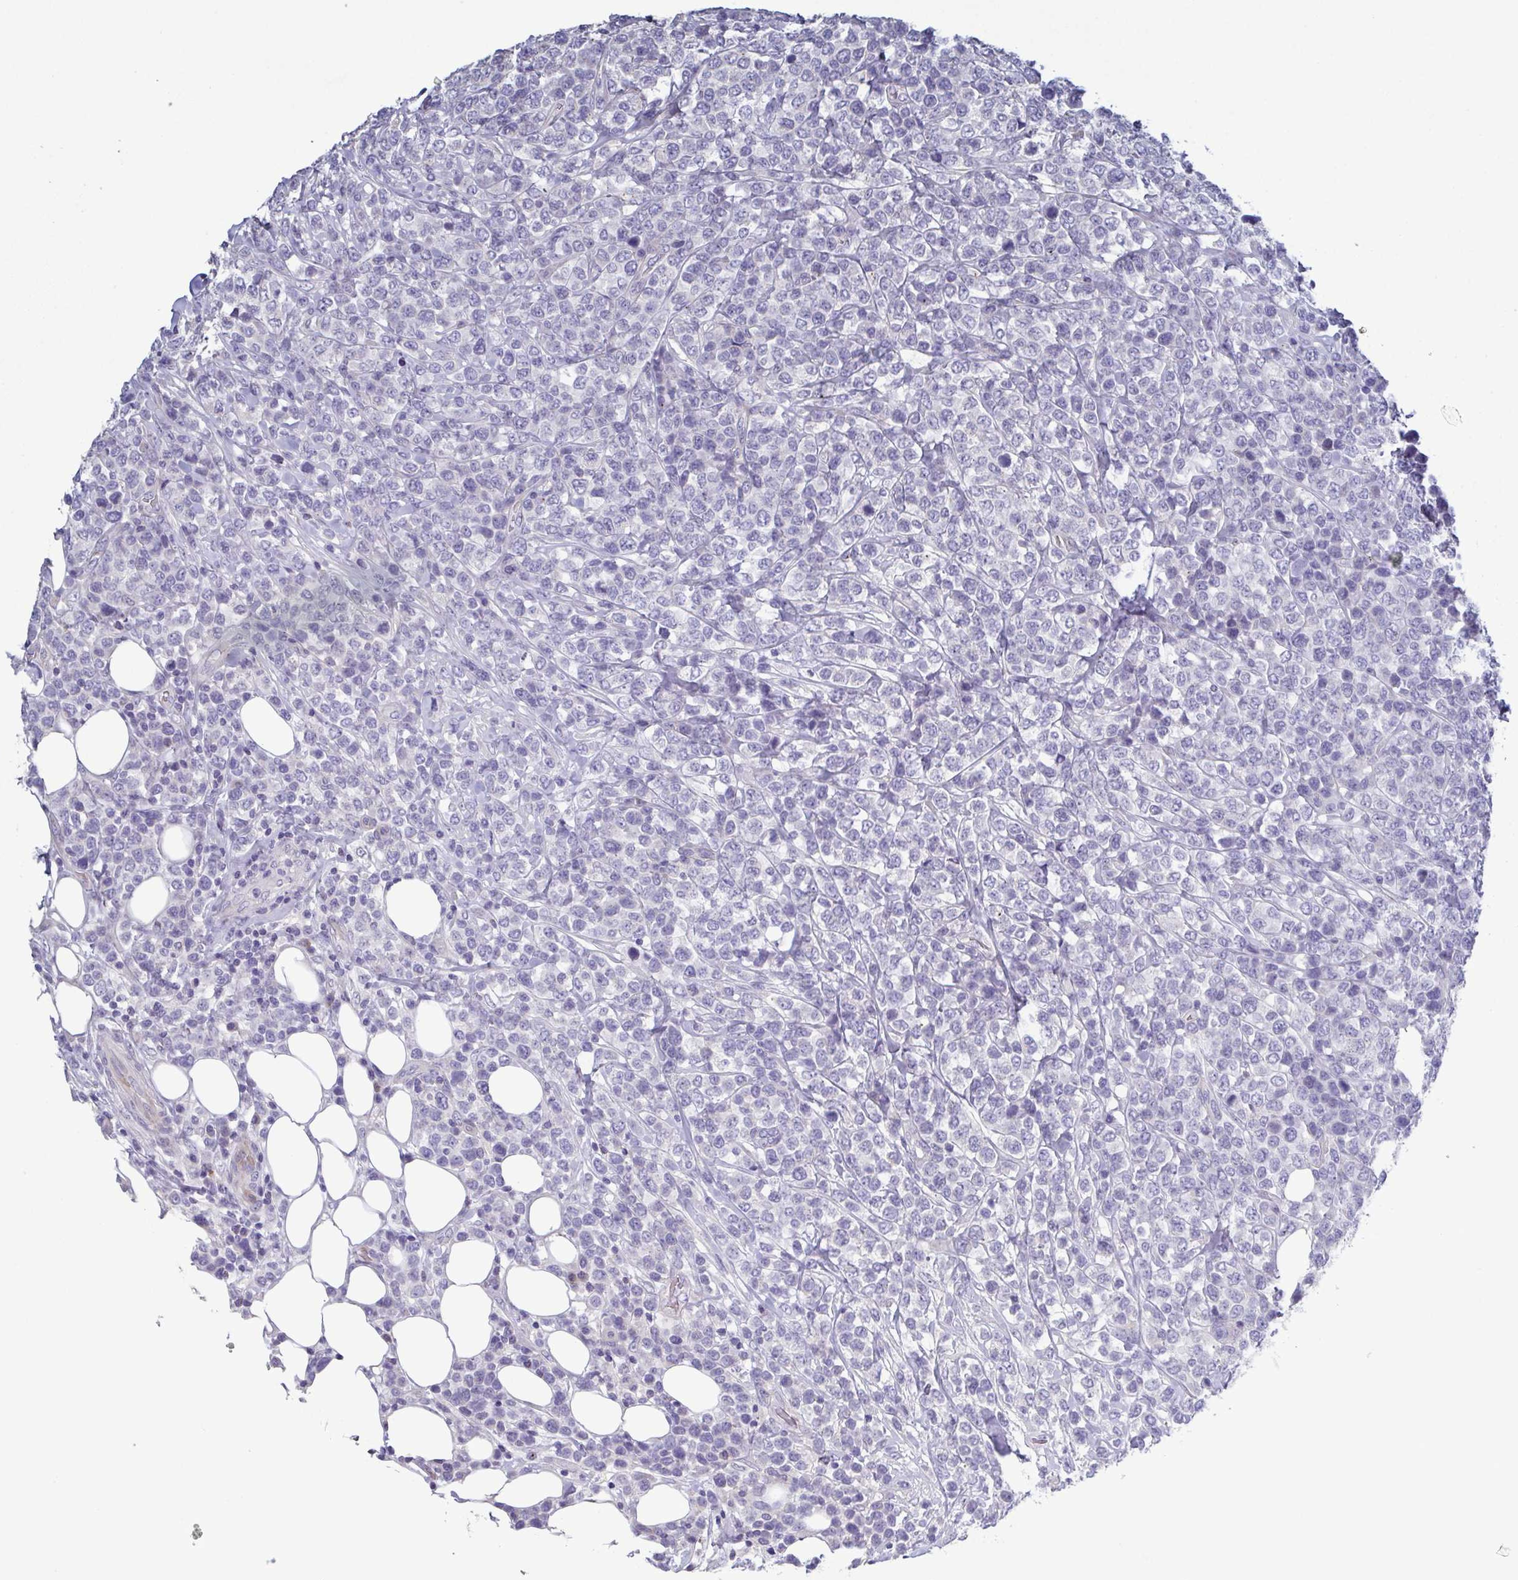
{"staining": {"intensity": "negative", "quantity": "none", "location": "none"}, "tissue": "lymphoma", "cell_type": "Tumor cells", "image_type": "cancer", "snomed": [{"axis": "morphology", "description": "Malignant lymphoma, non-Hodgkin's type, High grade"}, {"axis": "topography", "description": "Soft tissue"}], "caption": "Histopathology image shows no significant protein positivity in tumor cells of malignant lymphoma, non-Hodgkin's type (high-grade).", "gene": "GLDC", "patient": {"sex": "female", "age": 56}}